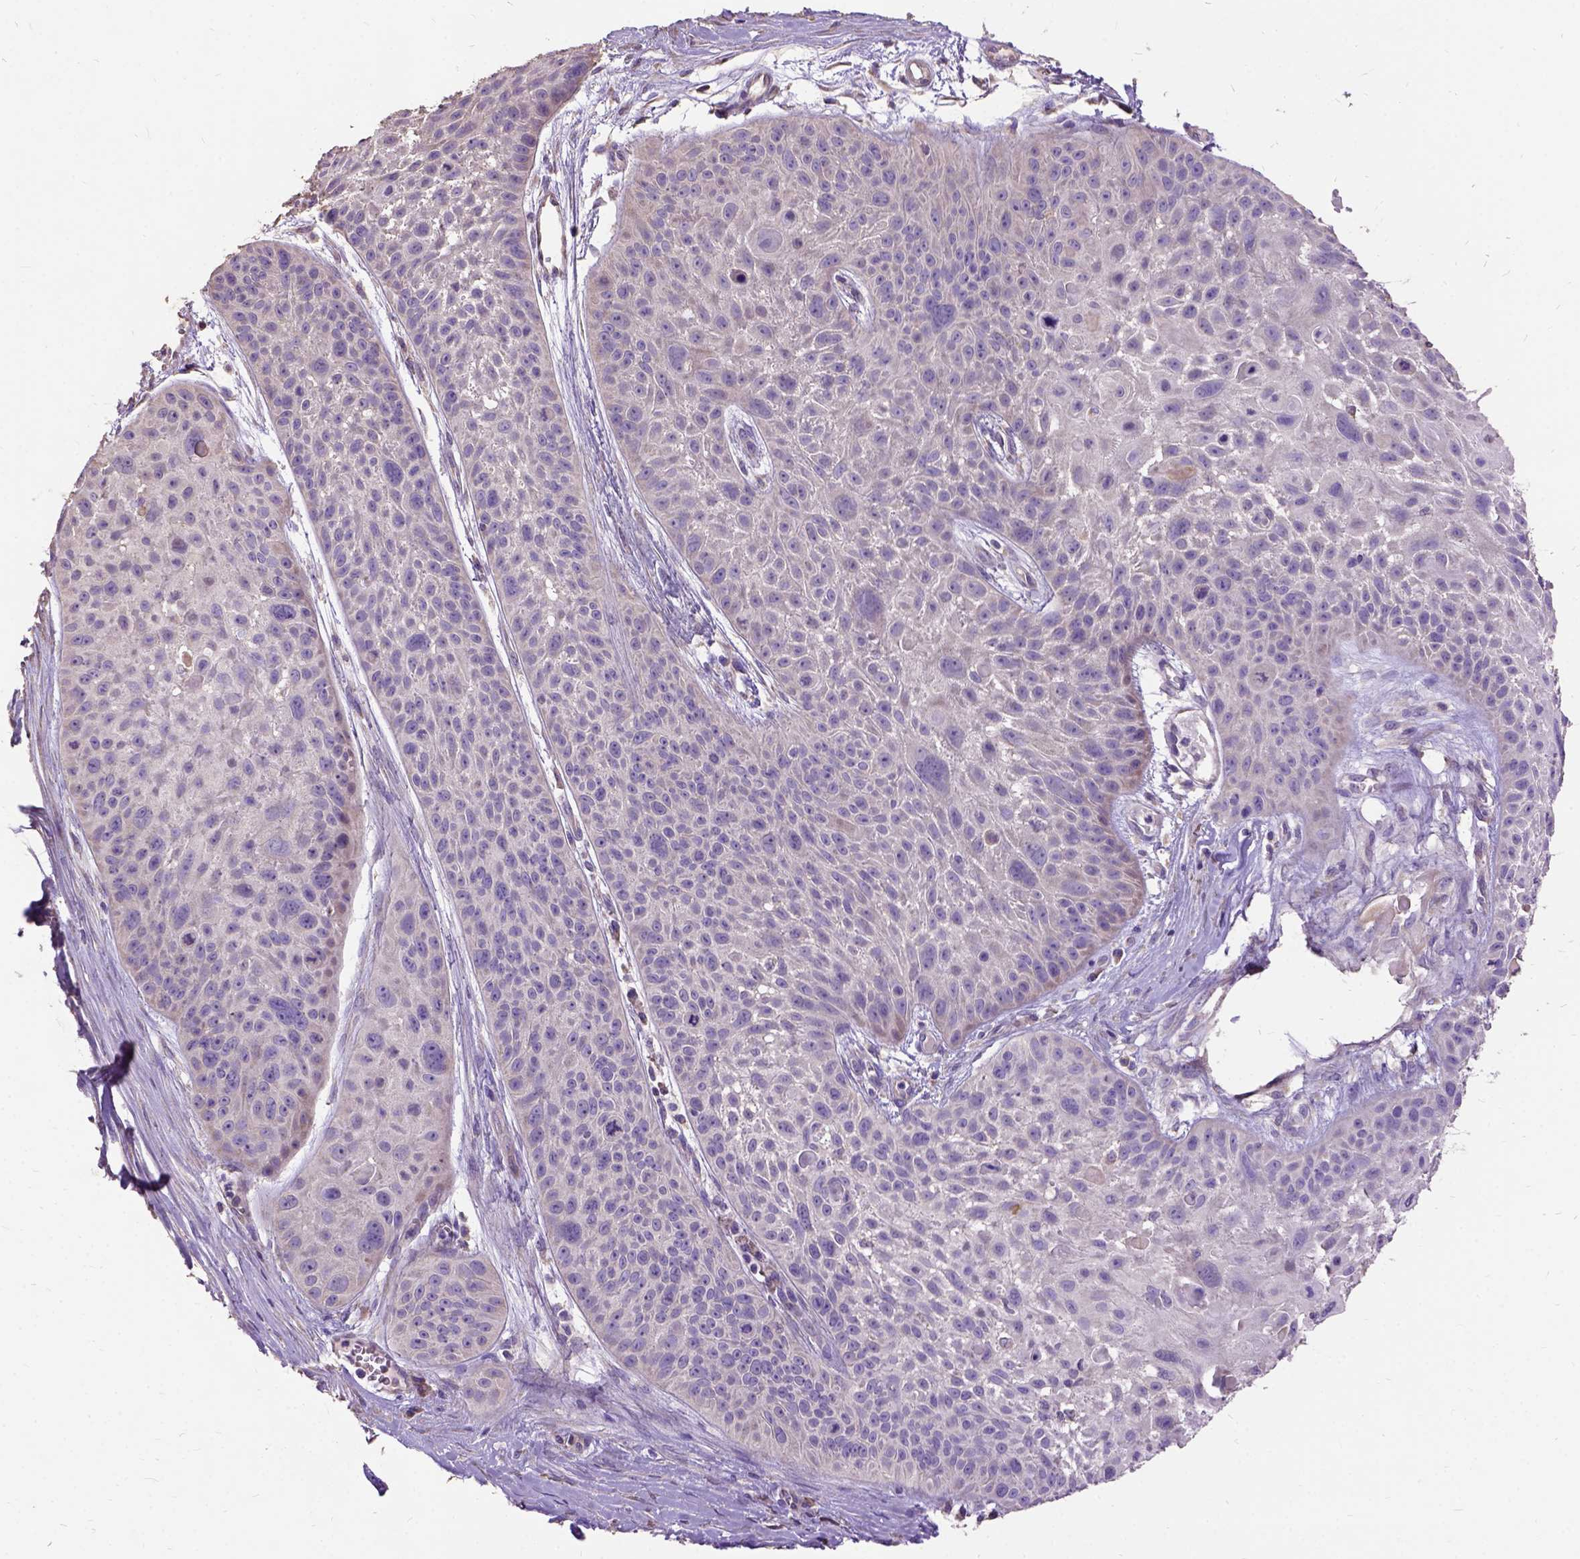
{"staining": {"intensity": "negative", "quantity": "none", "location": "none"}, "tissue": "skin cancer", "cell_type": "Tumor cells", "image_type": "cancer", "snomed": [{"axis": "morphology", "description": "Squamous cell carcinoma, NOS"}, {"axis": "topography", "description": "Skin"}, {"axis": "topography", "description": "Anal"}], "caption": "Immunohistochemistry (IHC) photomicrograph of neoplastic tissue: squamous cell carcinoma (skin) stained with DAB reveals no significant protein positivity in tumor cells.", "gene": "DQX1", "patient": {"sex": "female", "age": 75}}